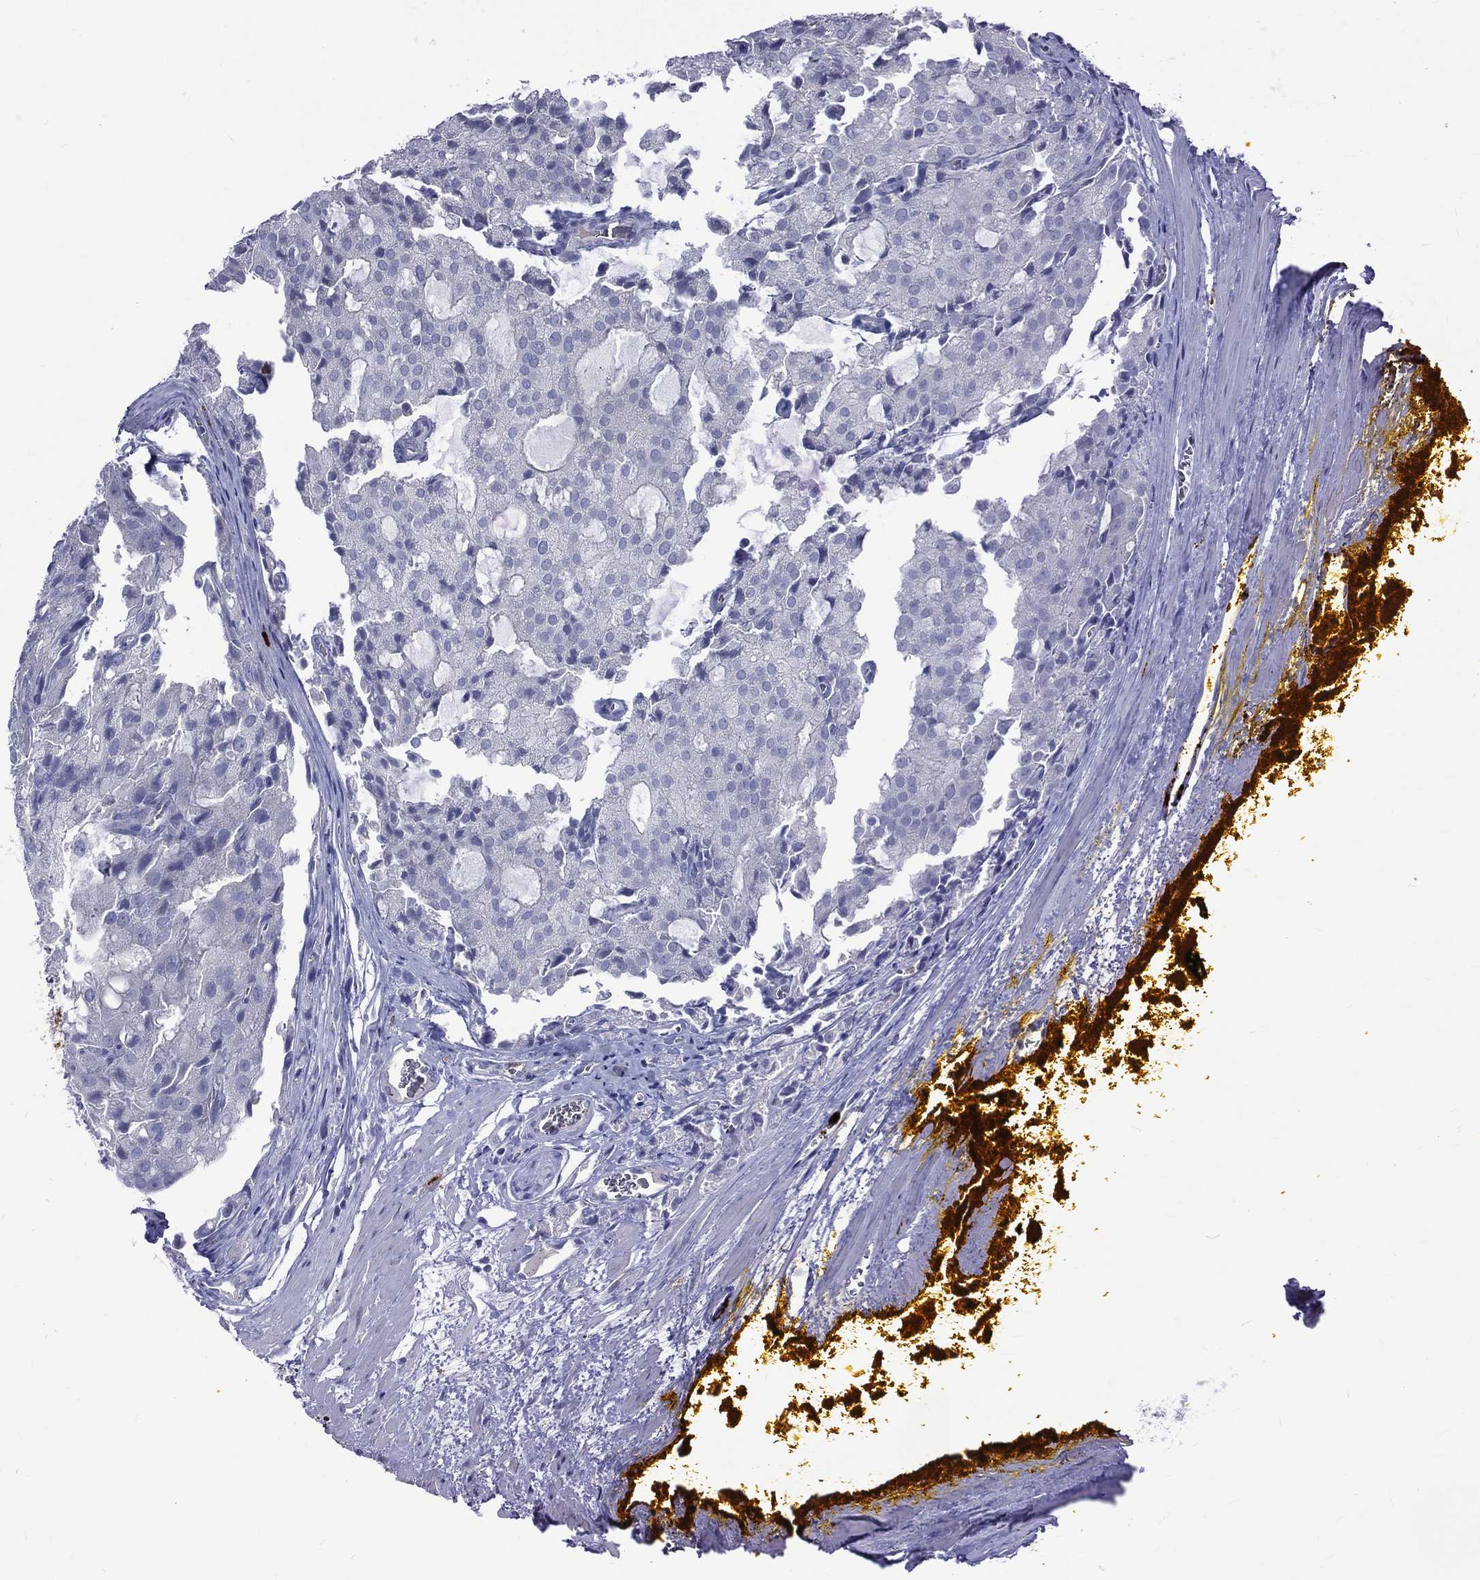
{"staining": {"intensity": "negative", "quantity": "none", "location": "none"}, "tissue": "prostate cancer", "cell_type": "Tumor cells", "image_type": "cancer", "snomed": [{"axis": "morphology", "description": "Adenocarcinoma, NOS"}, {"axis": "topography", "description": "Prostate and seminal vesicle, NOS"}, {"axis": "topography", "description": "Prostate"}], "caption": "A high-resolution image shows IHC staining of prostate cancer, which demonstrates no significant positivity in tumor cells. The staining was performed using DAB to visualize the protein expression in brown, while the nuclei were stained in blue with hematoxylin (Magnification: 20x).", "gene": "ELANE", "patient": {"sex": "male", "age": 67}}